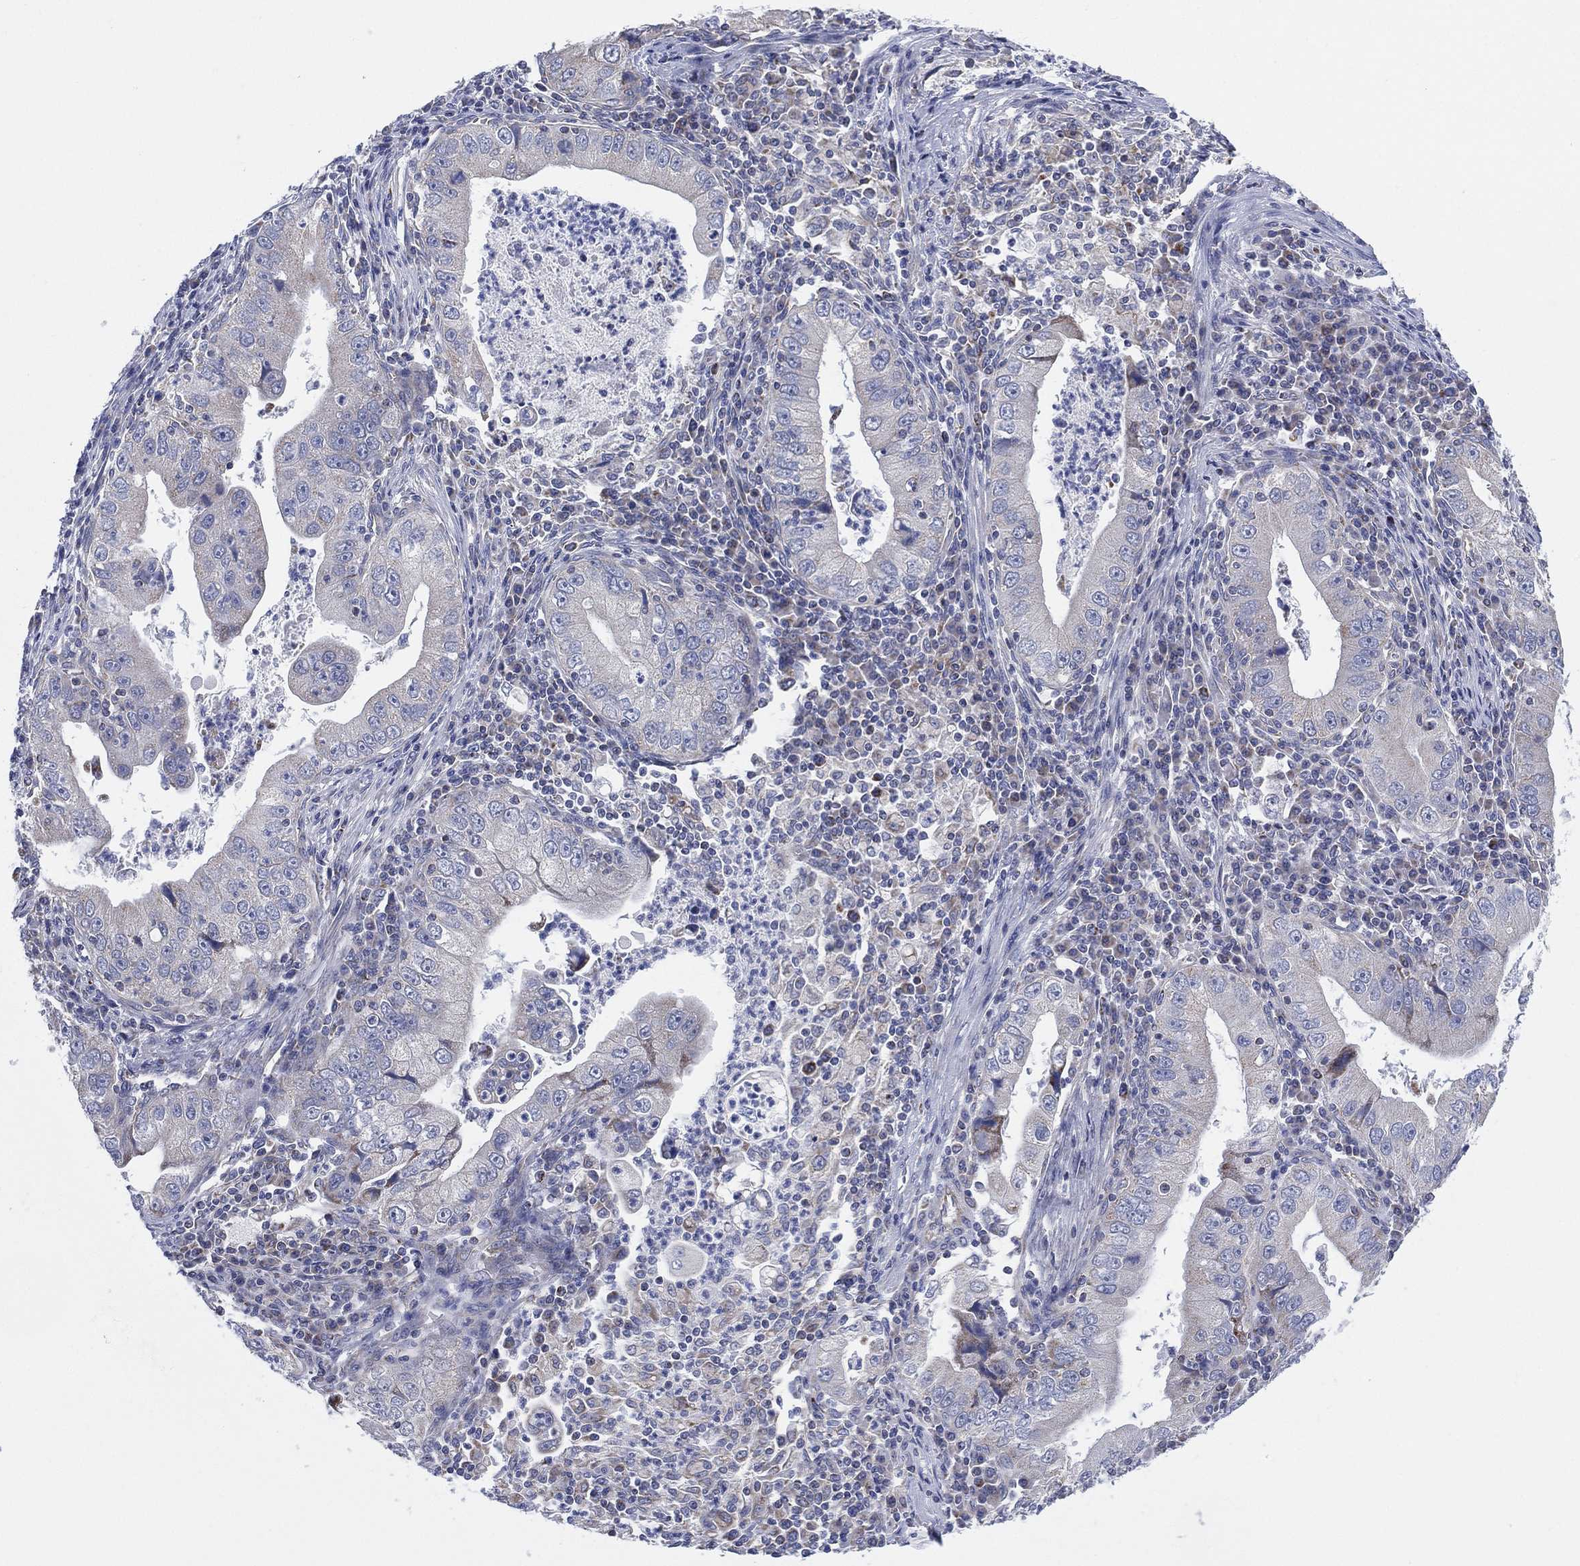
{"staining": {"intensity": "weak", "quantity": "<25%", "location": "cytoplasmic/membranous"}, "tissue": "stomach cancer", "cell_type": "Tumor cells", "image_type": "cancer", "snomed": [{"axis": "morphology", "description": "Adenocarcinoma, NOS"}, {"axis": "topography", "description": "Stomach"}], "caption": "IHC histopathology image of human stomach adenocarcinoma stained for a protein (brown), which exhibits no staining in tumor cells.", "gene": "INA", "patient": {"sex": "male", "age": 76}}